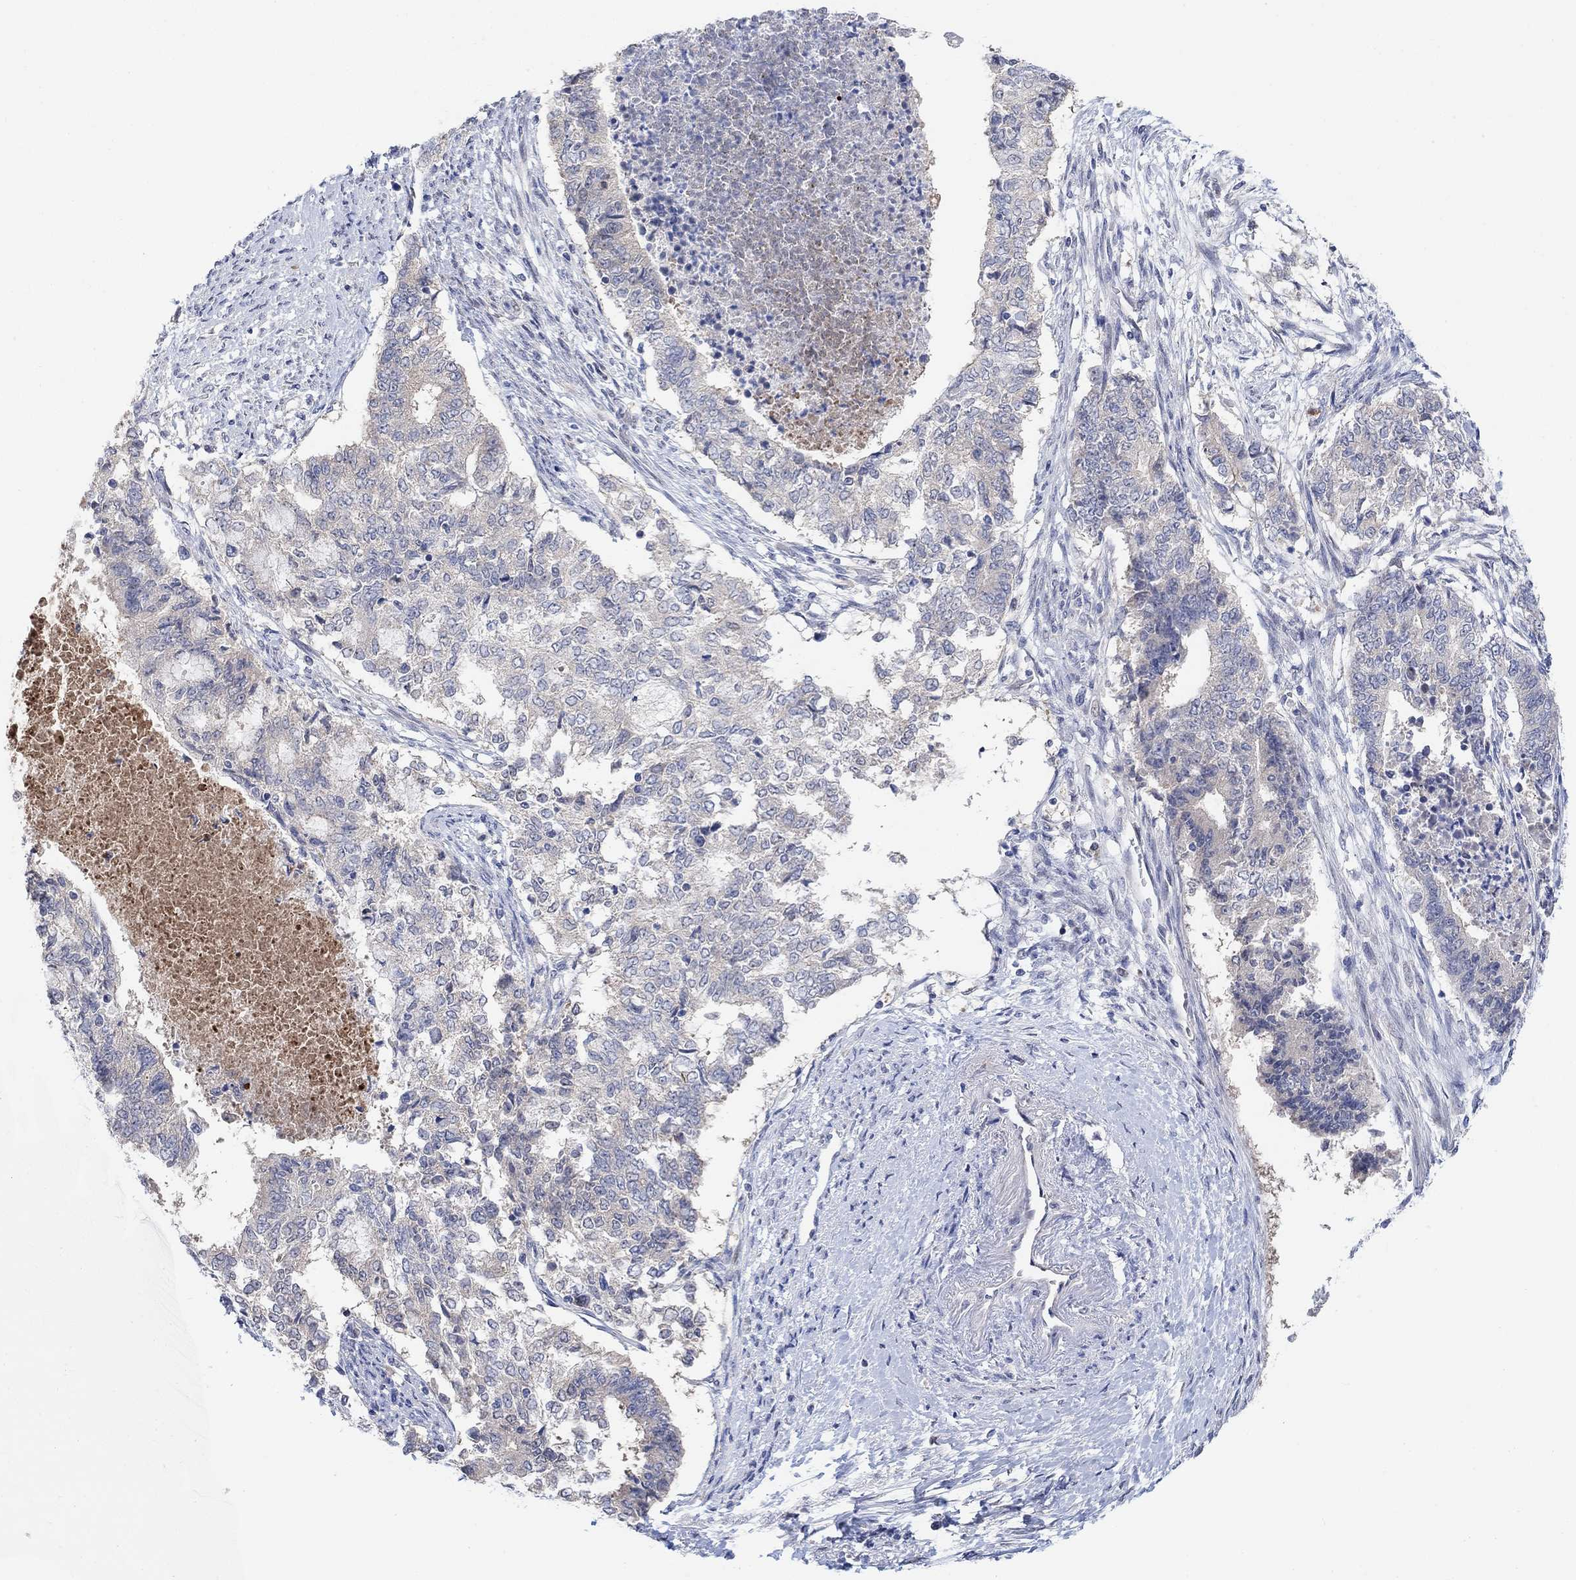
{"staining": {"intensity": "negative", "quantity": "none", "location": "none"}, "tissue": "endometrial cancer", "cell_type": "Tumor cells", "image_type": "cancer", "snomed": [{"axis": "morphology", "description": "Adenocarcinoma, NOS"}, {"axis": "topography", "description": "Endometrium"}], "caption": "This micrograph is of endometrial adenocarcinoma stained with immunohistochemistry (IHC) to label a protein in brown with the nuclei are counter-stained blue. There is no expression in tumor cells.", "gene": "CNTF", "patient": {"sex": "female", "age": 65}}